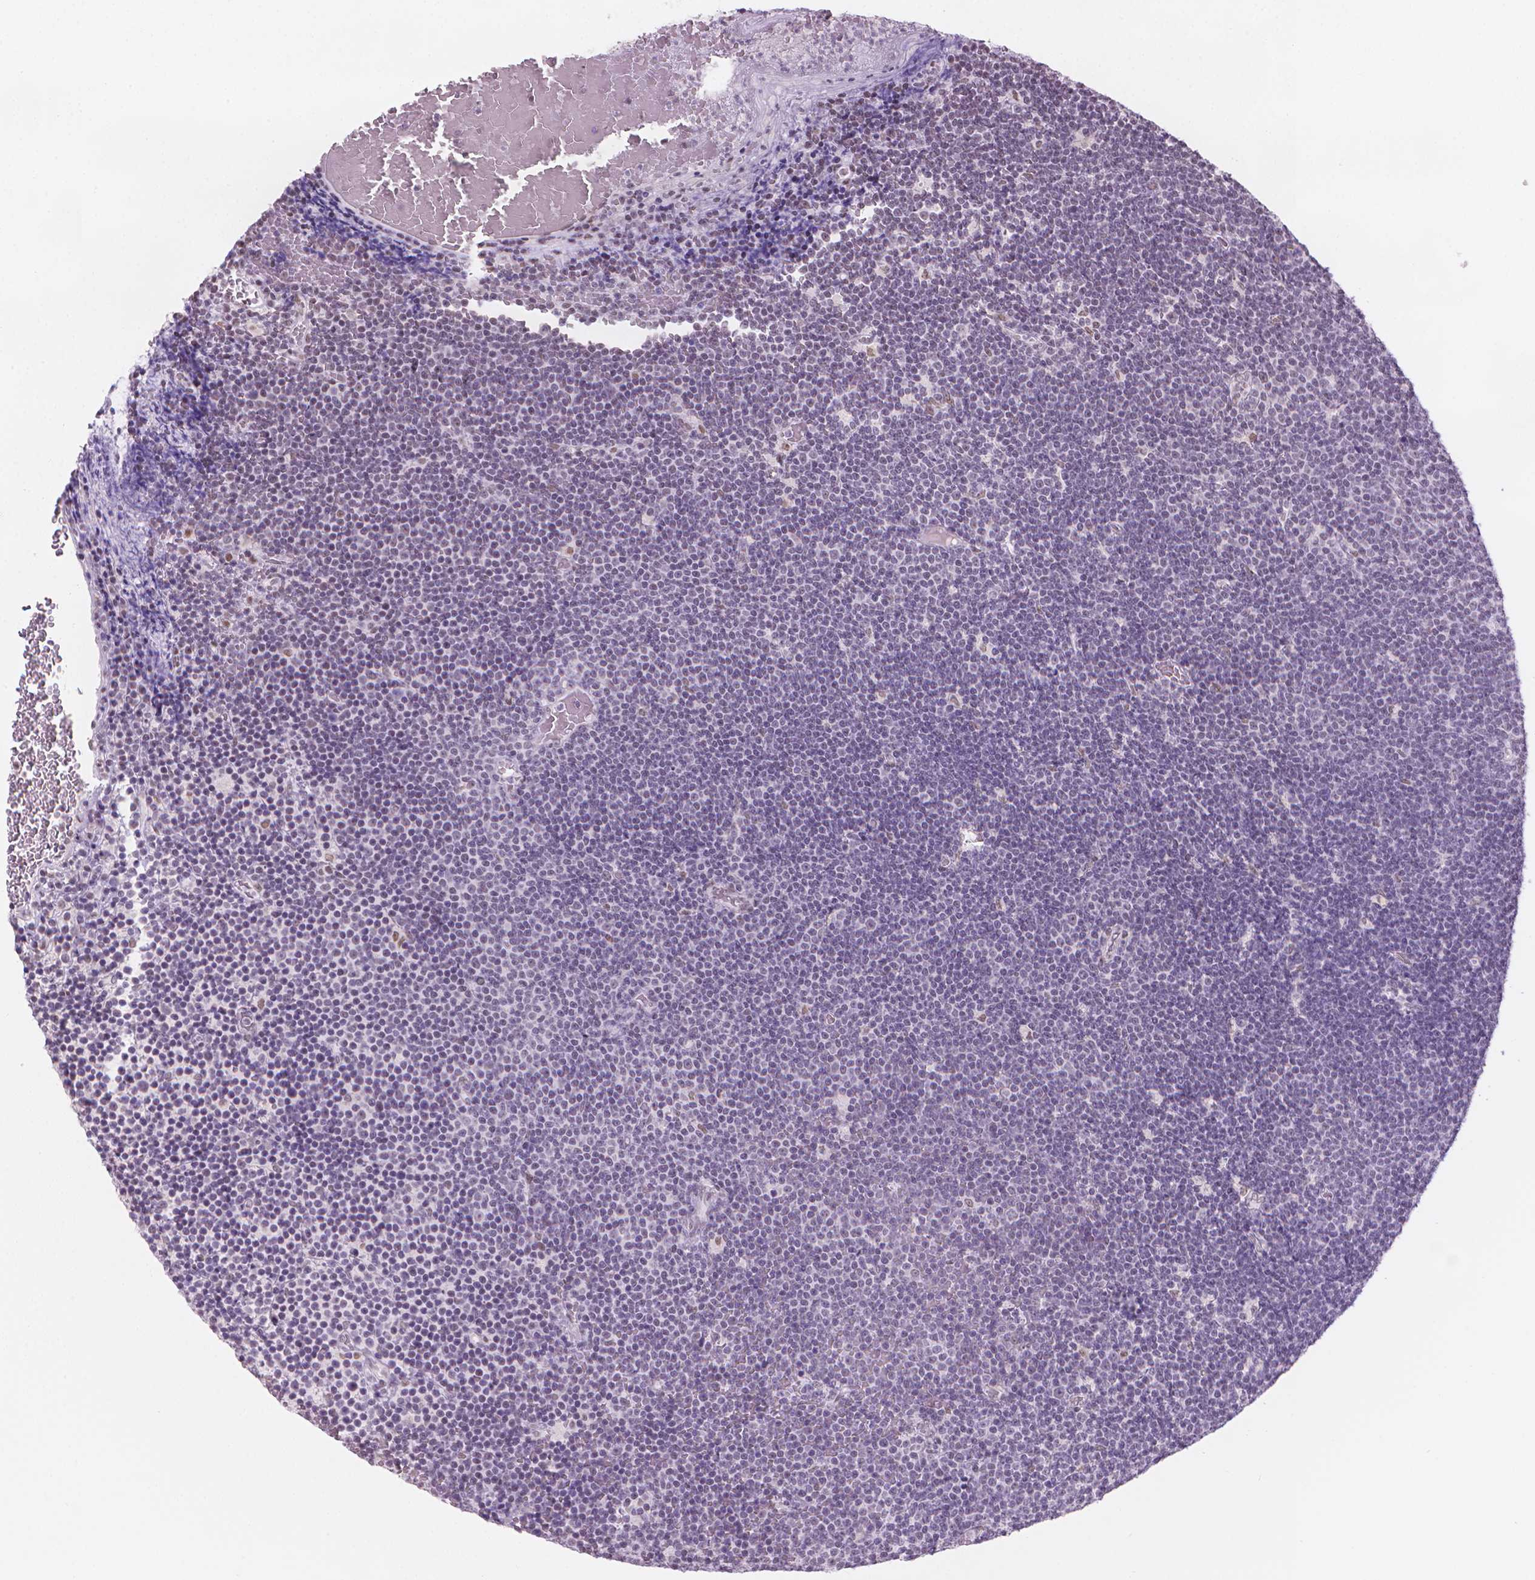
{"staining": {"intensity": "negative", "quantity": "none", "location": "none"}, "tissue": "lymphoma", "cell_type": "Tumor cells", "image_type": "cancer", "snomed": [{"axis": "morphology", "description": "Malignant lymphoma, non-Hodgkin's type, Low grade"}, {"axis": "topography", "description": "Brain"}], "caption": "IHC of low-grade malignant lymphoma, non-Hodgkin's type shows no positivity in tumor cells.", "gene": "PIAS2", "patient": {"sex": "female", "age": 66}}